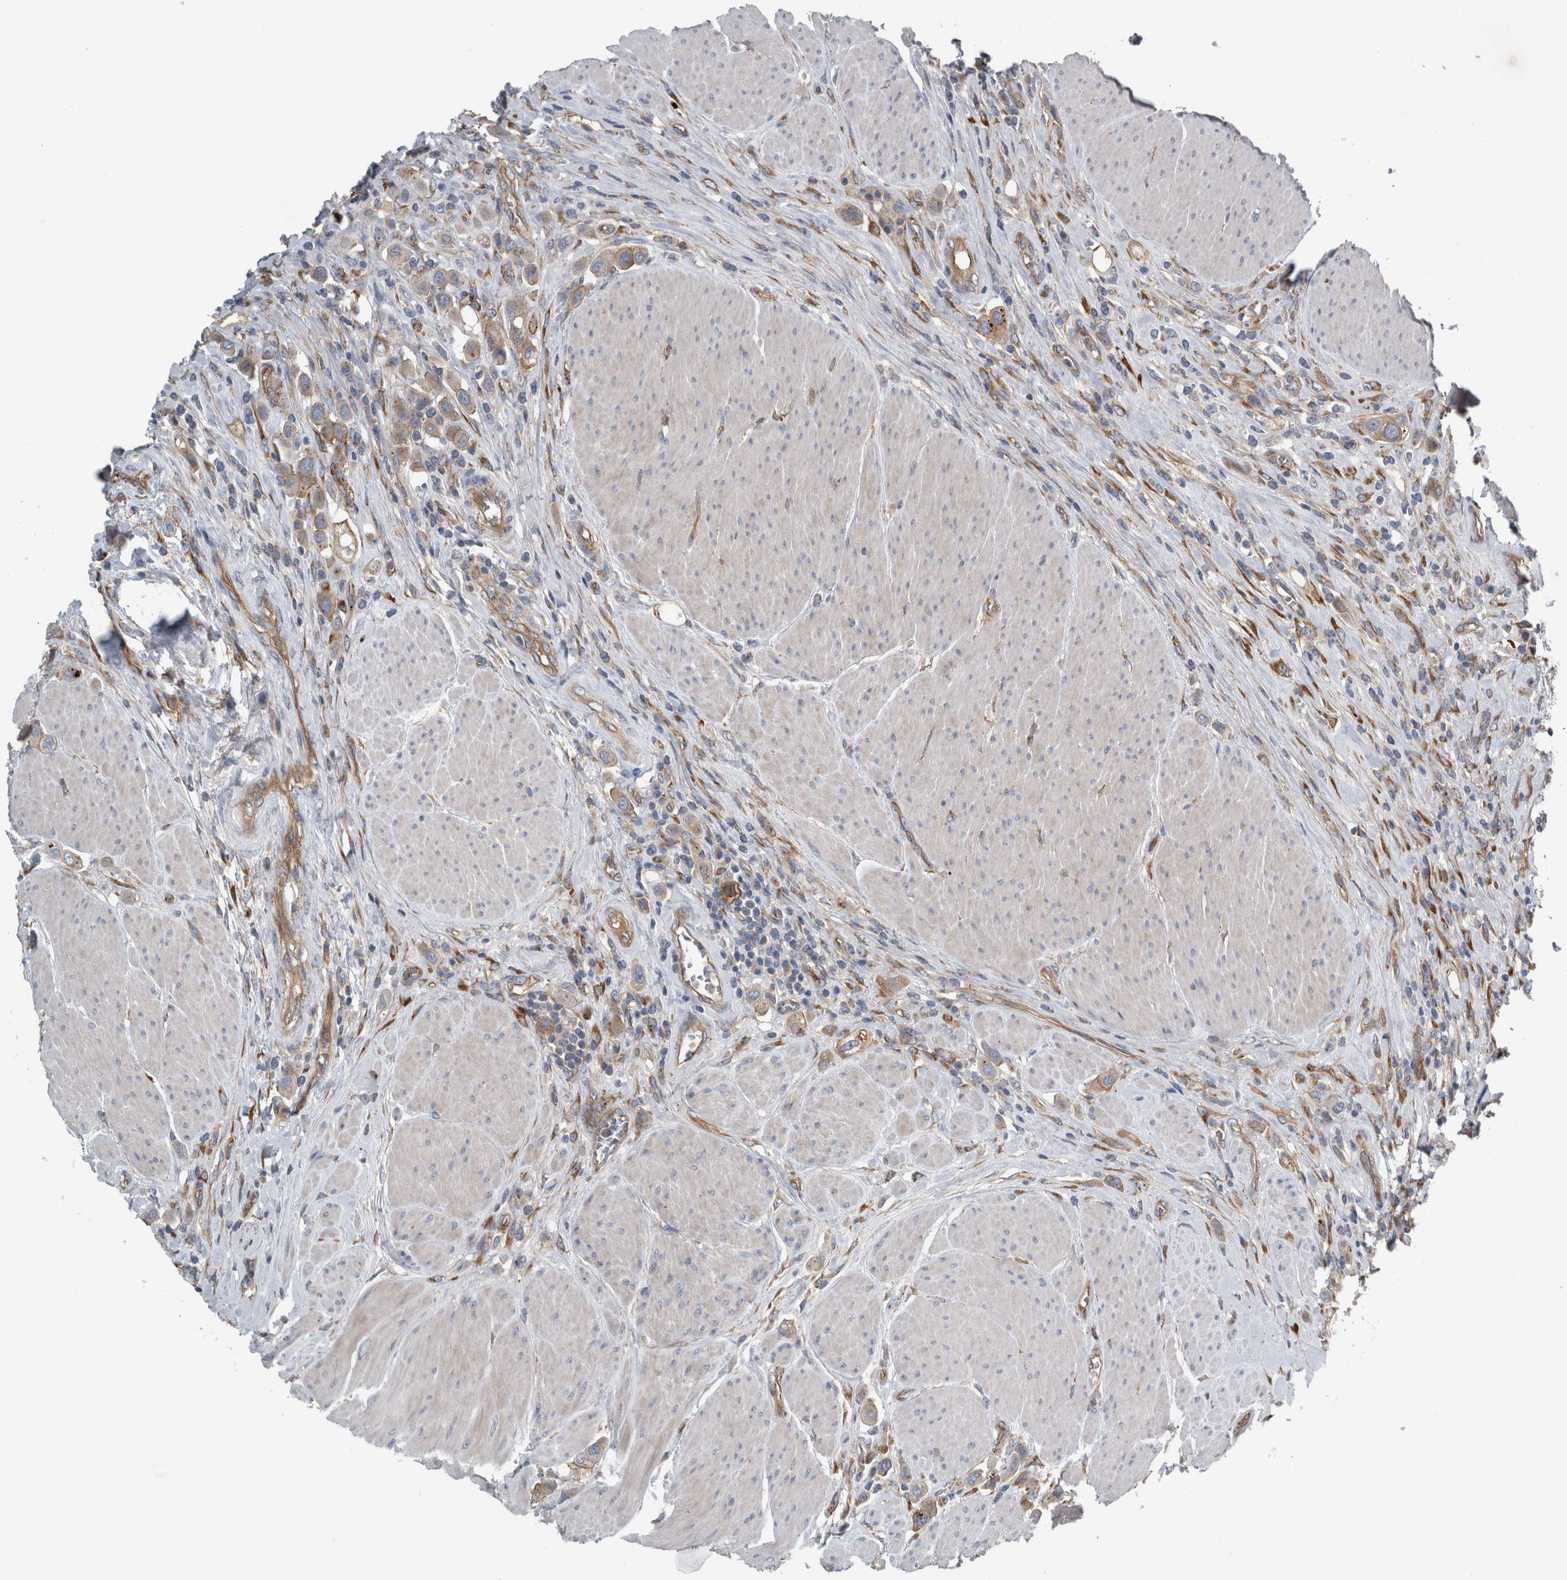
{"staining": {"intensity": "moderate", "quantity": ">75%", "location": "cytoplasmic/membranous"}, "tissue": "urothelial cancer", "cell_type": "Tumor cells", "image_type": "cancer", "snomed": [{"axis": "morphology", "description": "Urothelial carcinoma, High grade"}, {"axis": "topography", "description": "Urinary bladder"}], "caption": "Protein expression analysis of human urothelial cancer reveals moderate cytoplasmic/membranous staining in about >75% of tumor cells.", "gene": "GLT8D2", "patient": {"sex": "male", "age": 50}}